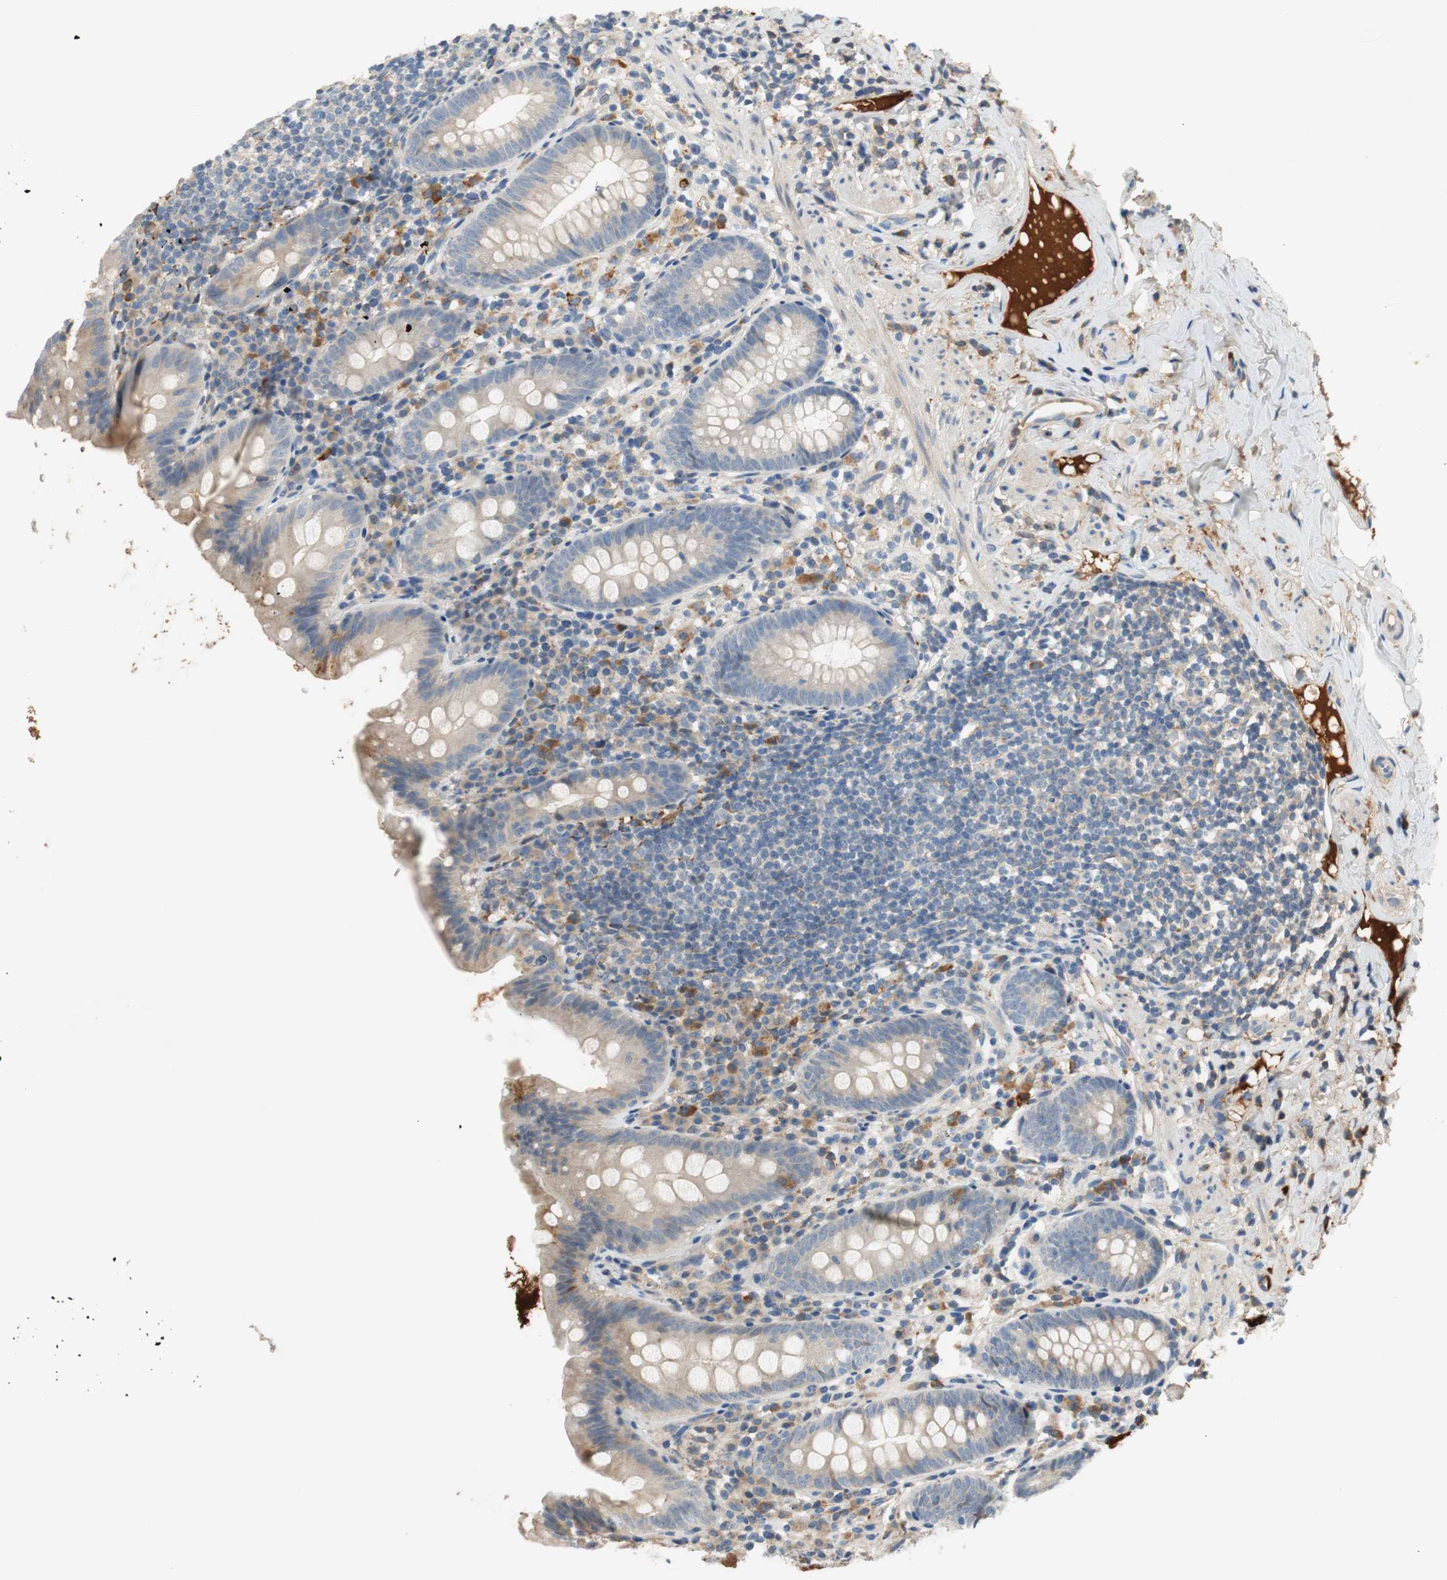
{"staining": {"intensity": "weak", "quantity": ">75%", "location": "cytoplasmic/membranous"}, "tissue": "appendix", "cell_type": "Glandular cells", "image_type": "normal", "snomed": [{"axis": "morphology", "description": "Normal tissue, NOS"}, {"axis": "topography", "description": "Appendix"}], "caption": "DAB immunohistochemical staining of unremarkable appendix shows weak cytoplasmic/membranous protein positivity in about >75% of glandular cells.", "gene": "C4A", "patient": {"sex": "male", "age": 52}}